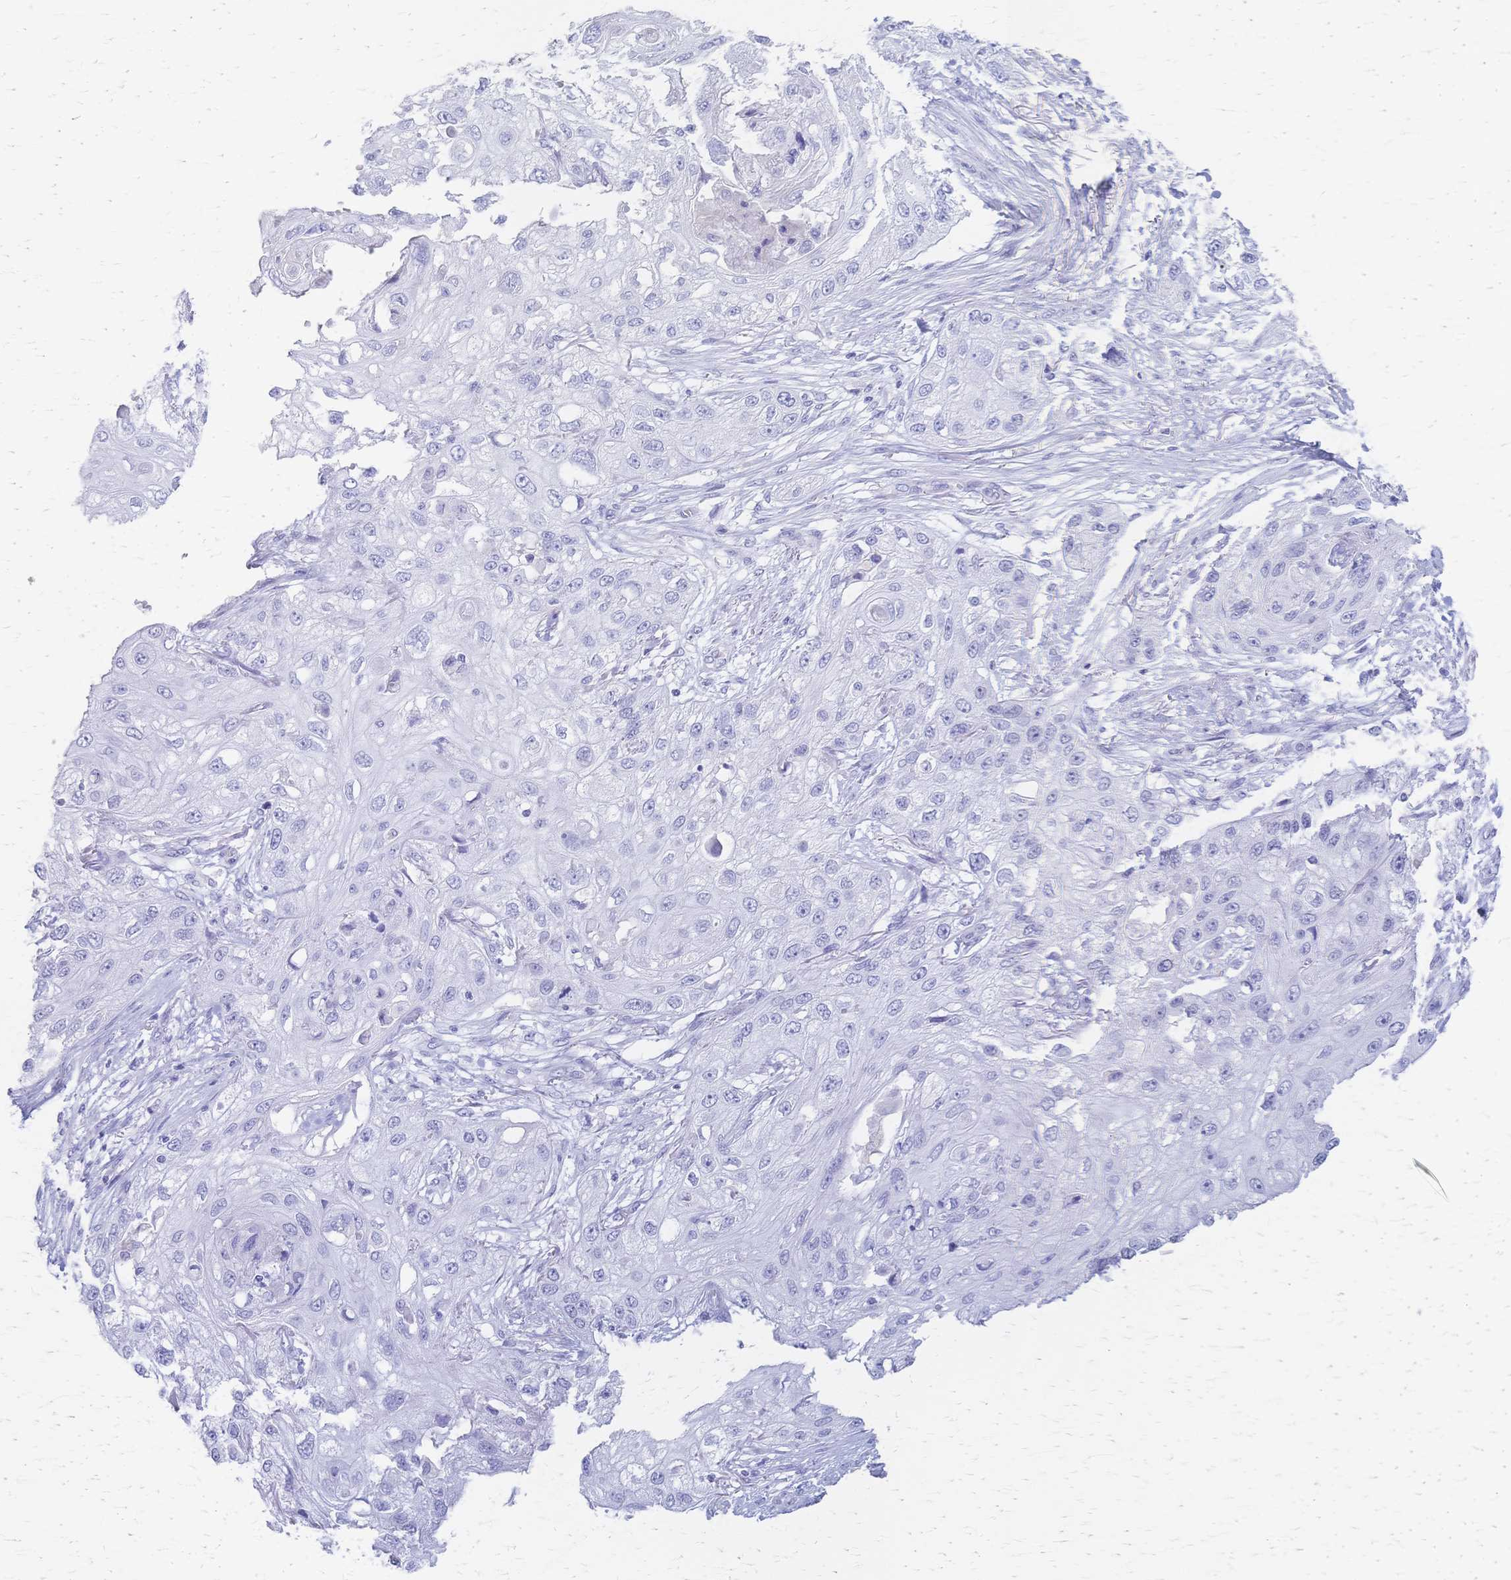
{"staining": {"intensity": "negative", "quantity": "none", "location": "none"}, "tissue": "skin cancer", "cell_type": "Tumor cells", "image_type": "cancer", "snomed": [{"axis": "morphology", "description": "Squamous cell carcinoma, NOS"}, {"axis": "topography", "description": "Skin"}, {"axis": "topography", "description": "Vulva"}], "caption": "Human squamous cell carcinoma (skin) stained for a protein using IHC reveals no positivity in tumor cells.", "gene": "CYB5A", "patient": {"sex": "female", "age": 86}}